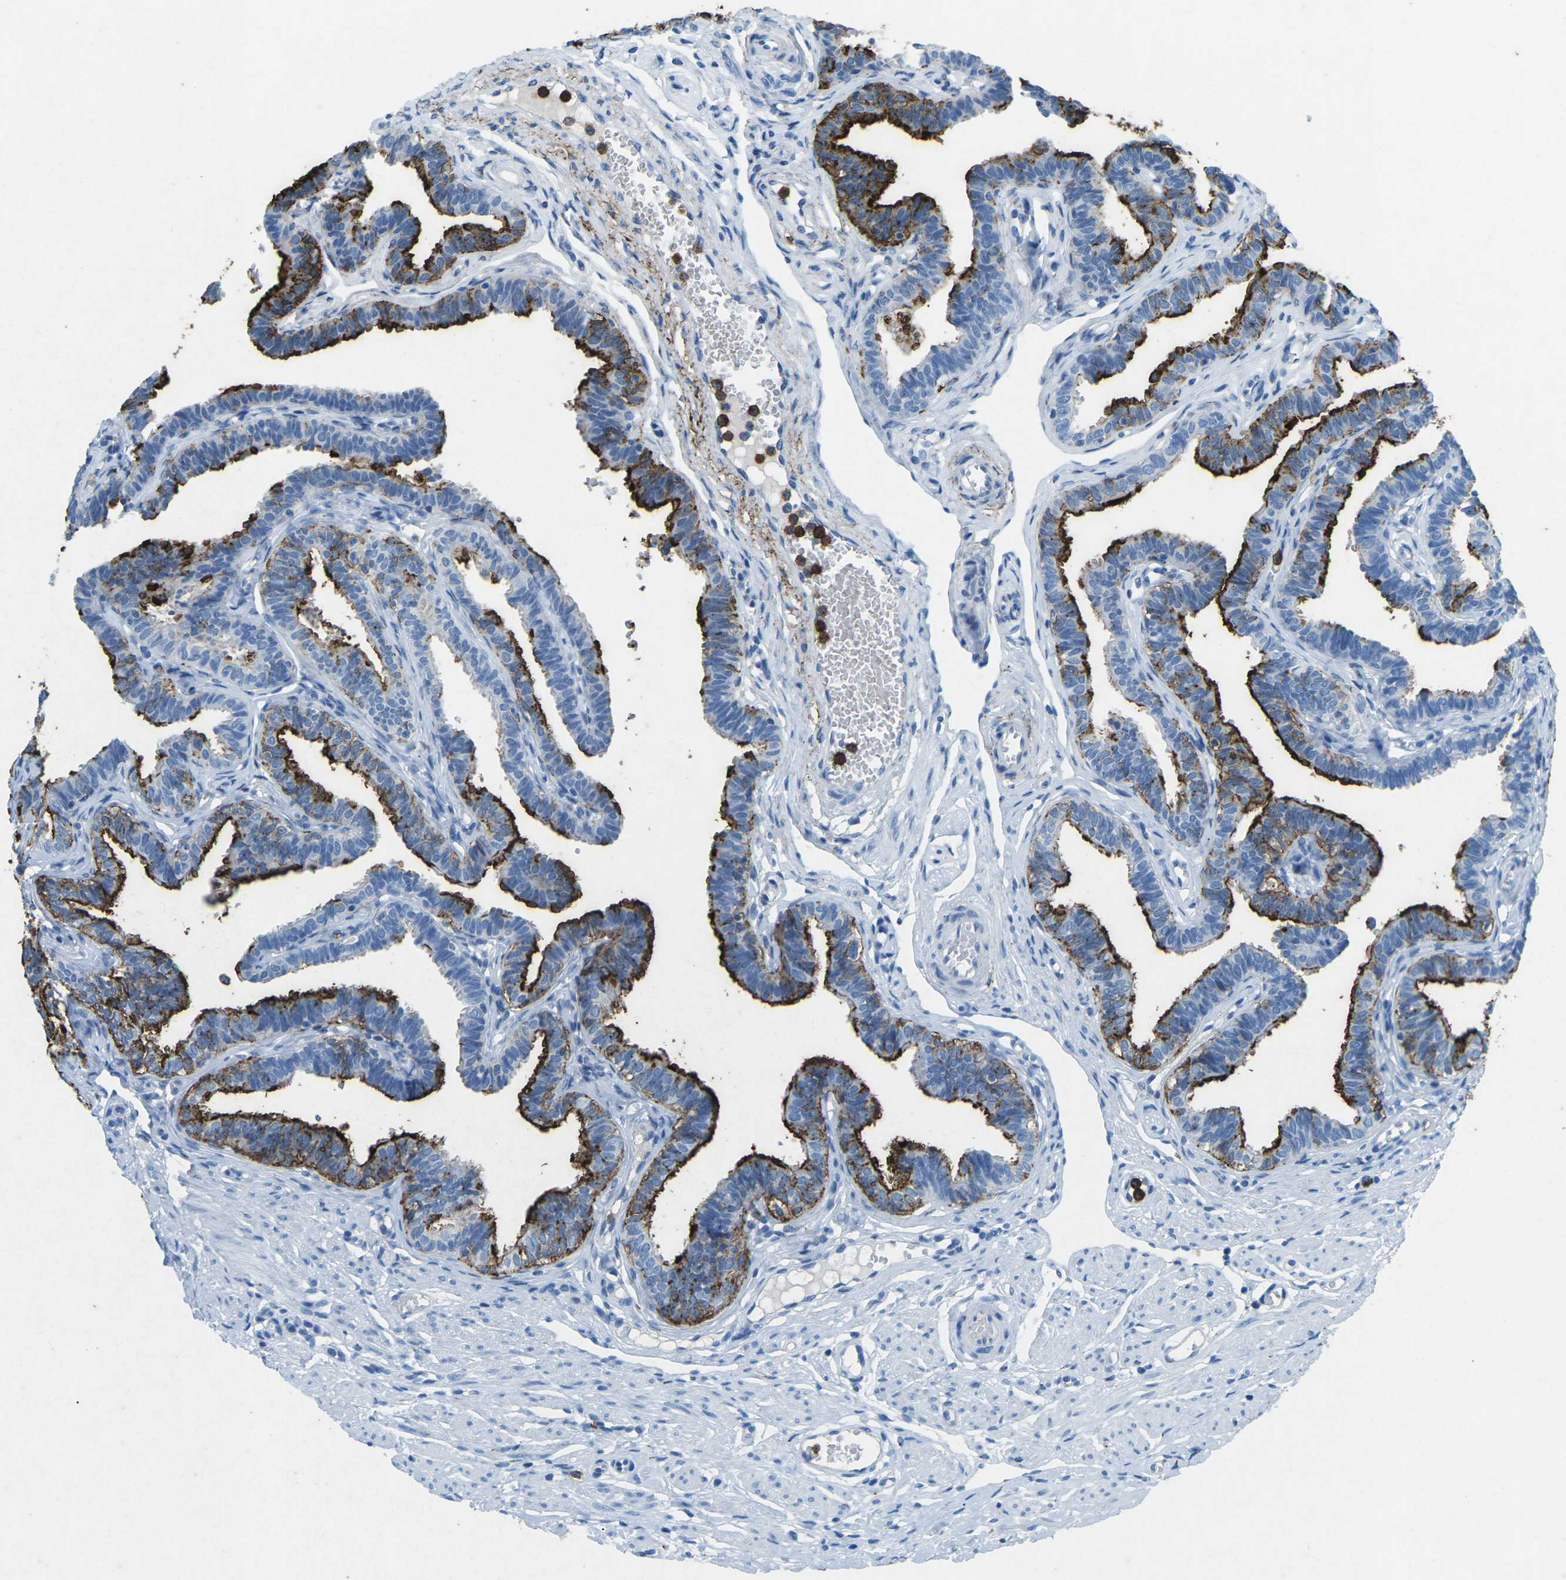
{"staining": {"intensity": "strong", "quantity": ">75%", "location": "cytoplasmic/membranous"}, "tissue": "fallopian tube", "cell_type": "Glandular cells", "image_type": "normal", "snomed": [{"axis": "morphology", "description": "Normal tissue, NOS"}, {"axis": "topography", "description": "Fallopian tube"}, {"axis": "topography", "description": "Ovary"}], "caption": "Unremarkable fallopian tube reveals strong cytoplasmic/membranous expression in approximately >75% of glandular cells.", "gene": "CTAGE1", "patient": {"sex": "female", "age": 23}}